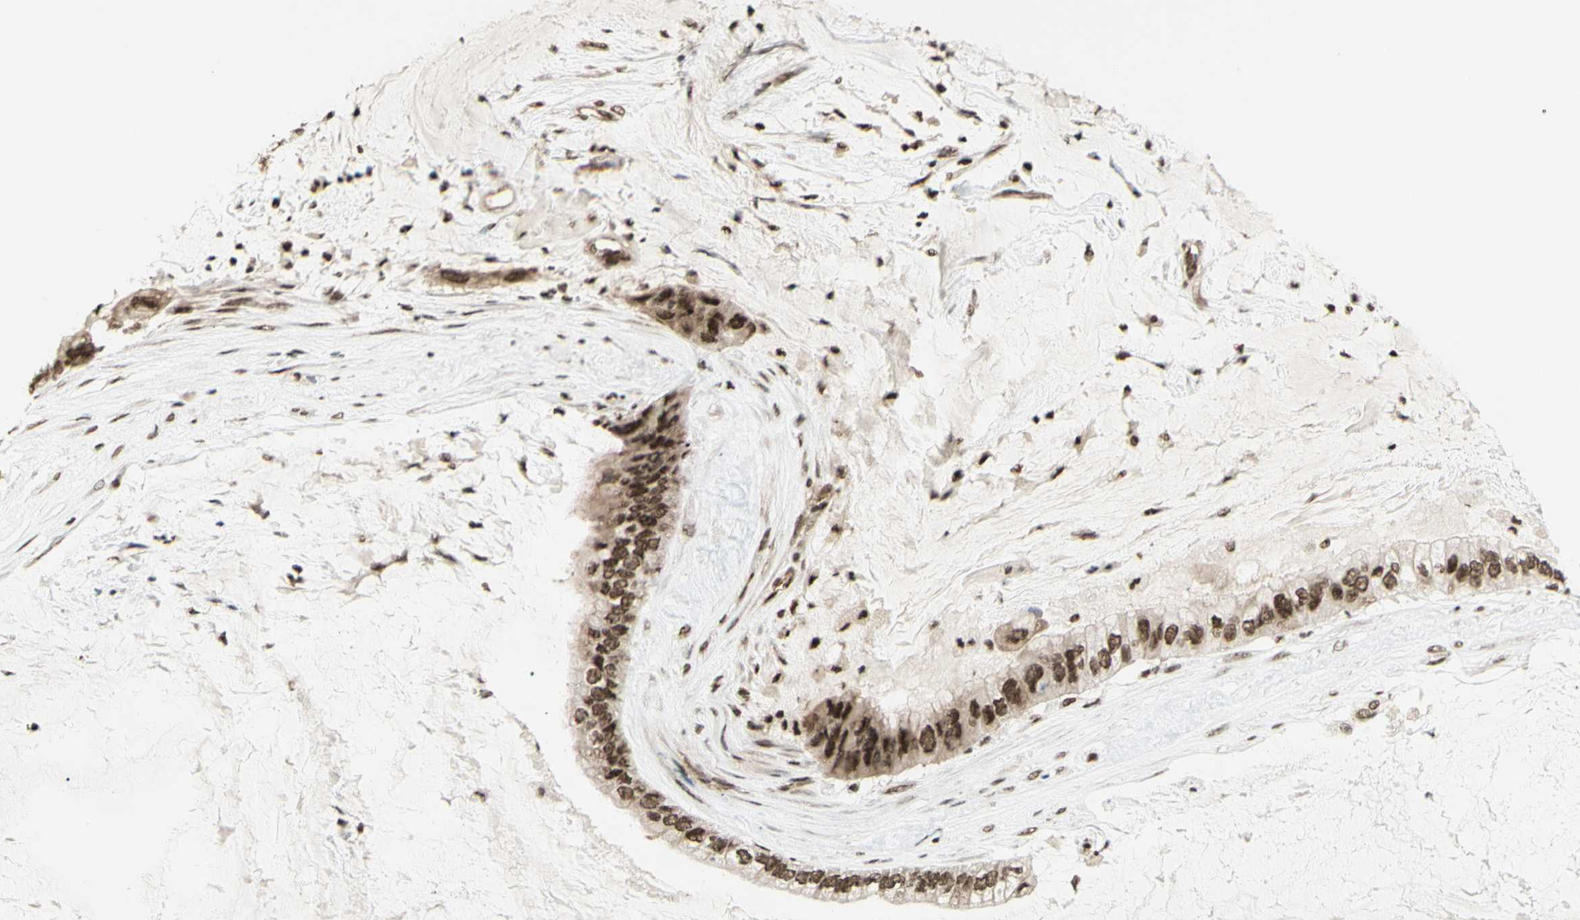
{"staining": {"intensity": "moderate", "quantity": ">75%", "location": "nuclear"}, "tissue": "ovarian cancer", "cell_type": "Tumor cells", "image_type": "cancer", "snomed": [{"axis": "morphology", "description": "Cystadenocarcinoma, mucinous, NOS"}, {"axis": "topography", "description": "Ovary"}], "caption": "The image reveals a brown stain indicating the presence of a protein in the nuclear of tumor cells in mucinous cystadenocarcinoma (ovarian). (Stains: DAB (3,3'-diaminobenzidine) in brown, nuclei in blue, Microscopy: brightfield microscopy at high magnification).", "gene": "ZMYM6", "patient": {"sex": "female", "age": 80}}